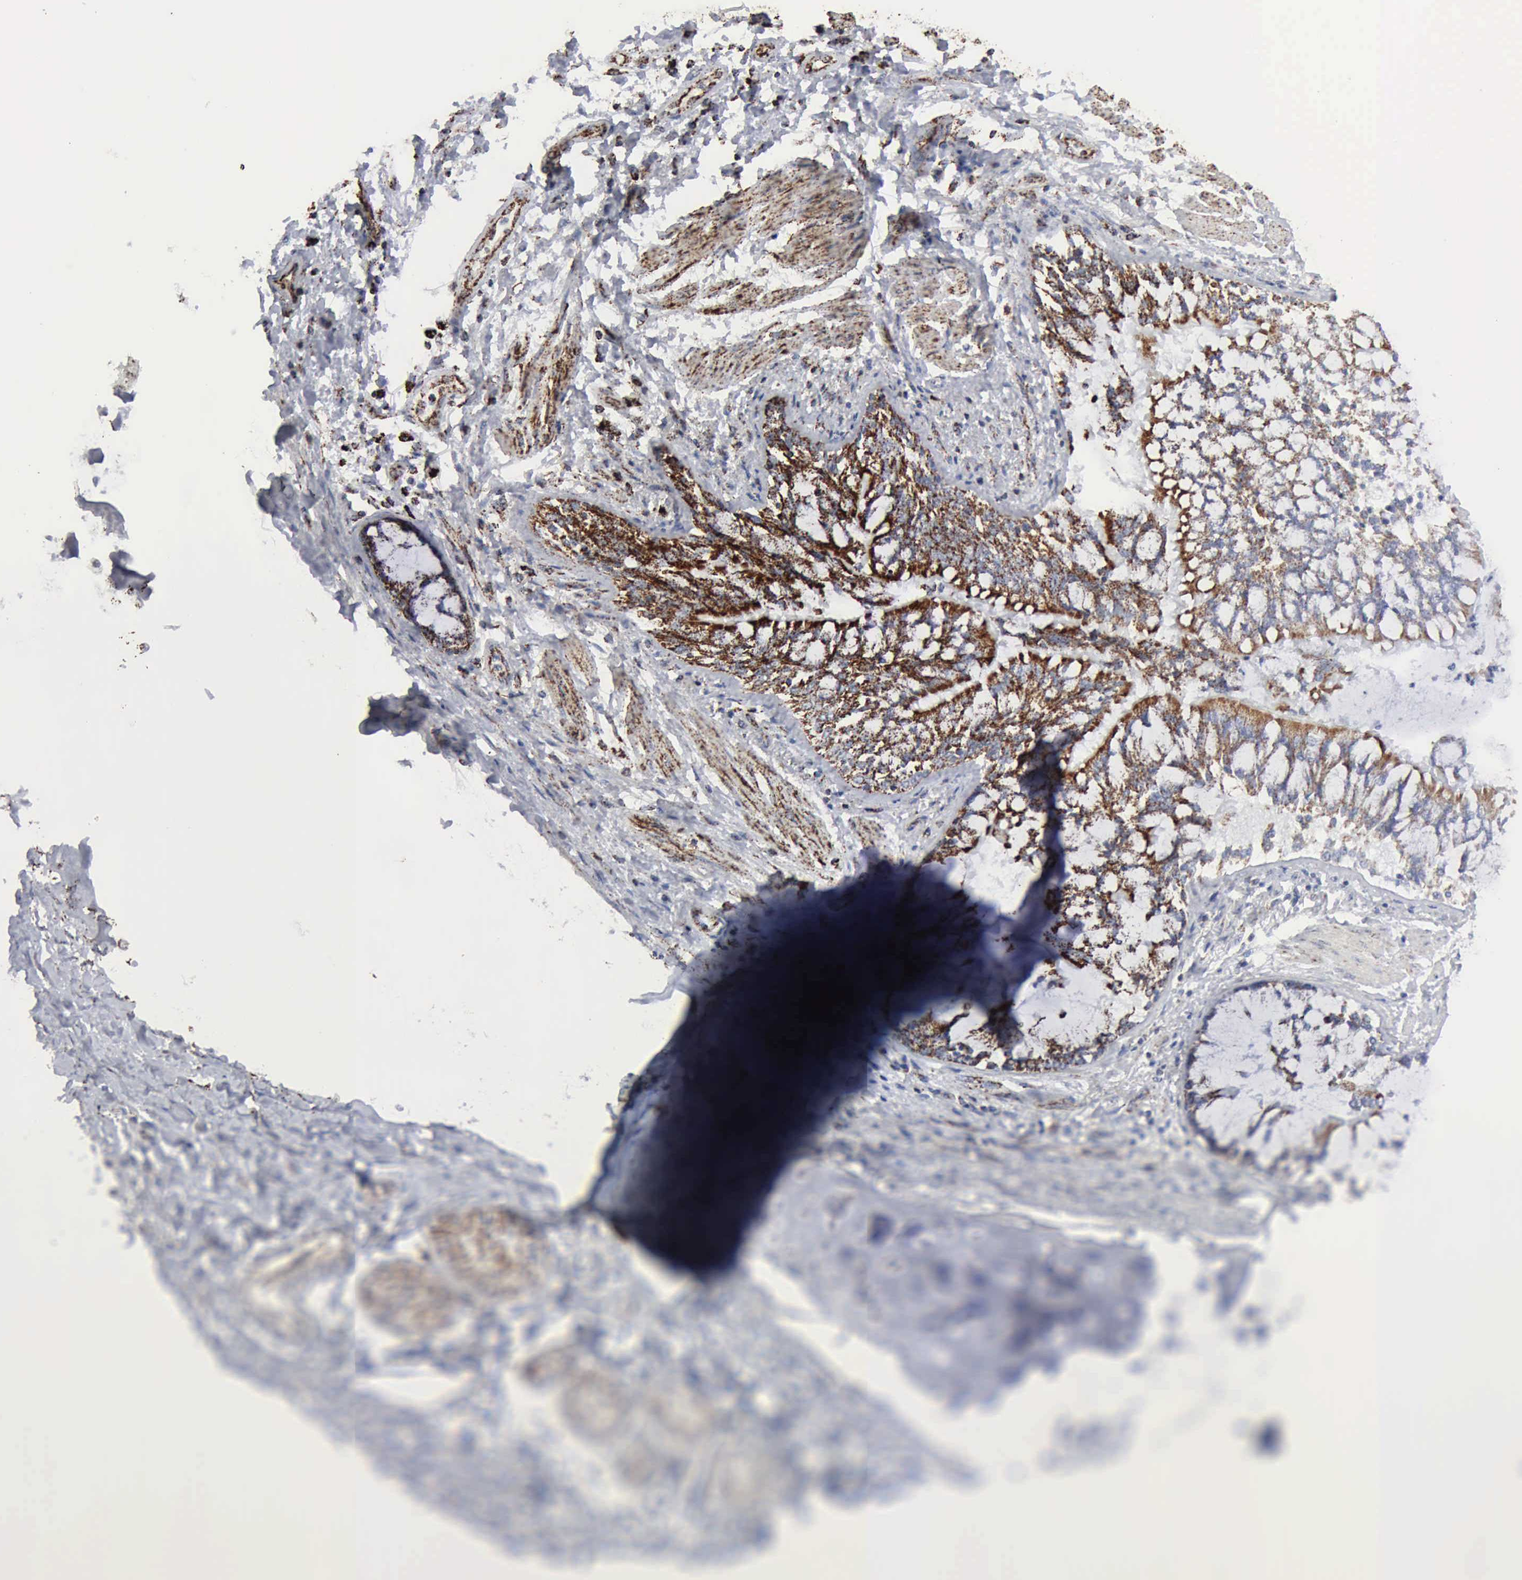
{"staining": {"intensity": "negative", "quantity": "none", "location": "none"}, "tissue": "adipose tissue", "cell_type": "Adipocytes", "image_type": "normal", "snomed": [{"axis": "morphology", "description": "Normal tissue, NOS"}, {"axis": "morphology", "description": "Adenocarcinoma, NOS"}, {"axis": "topography", "description": "Cartilage tissue"}, {"axis": "topography", "description": "Lung"}], "caption": "High magnification brightfield microscopy of unremarkable adipose tissue stained with DAB (3,3'-diaminobenzidine) (brown) and counterstained with hematoxylin (blue): adipocytes show no significant positivity.", "gene": "ACO2", "patient": {"sex": "female", "age": 67}}